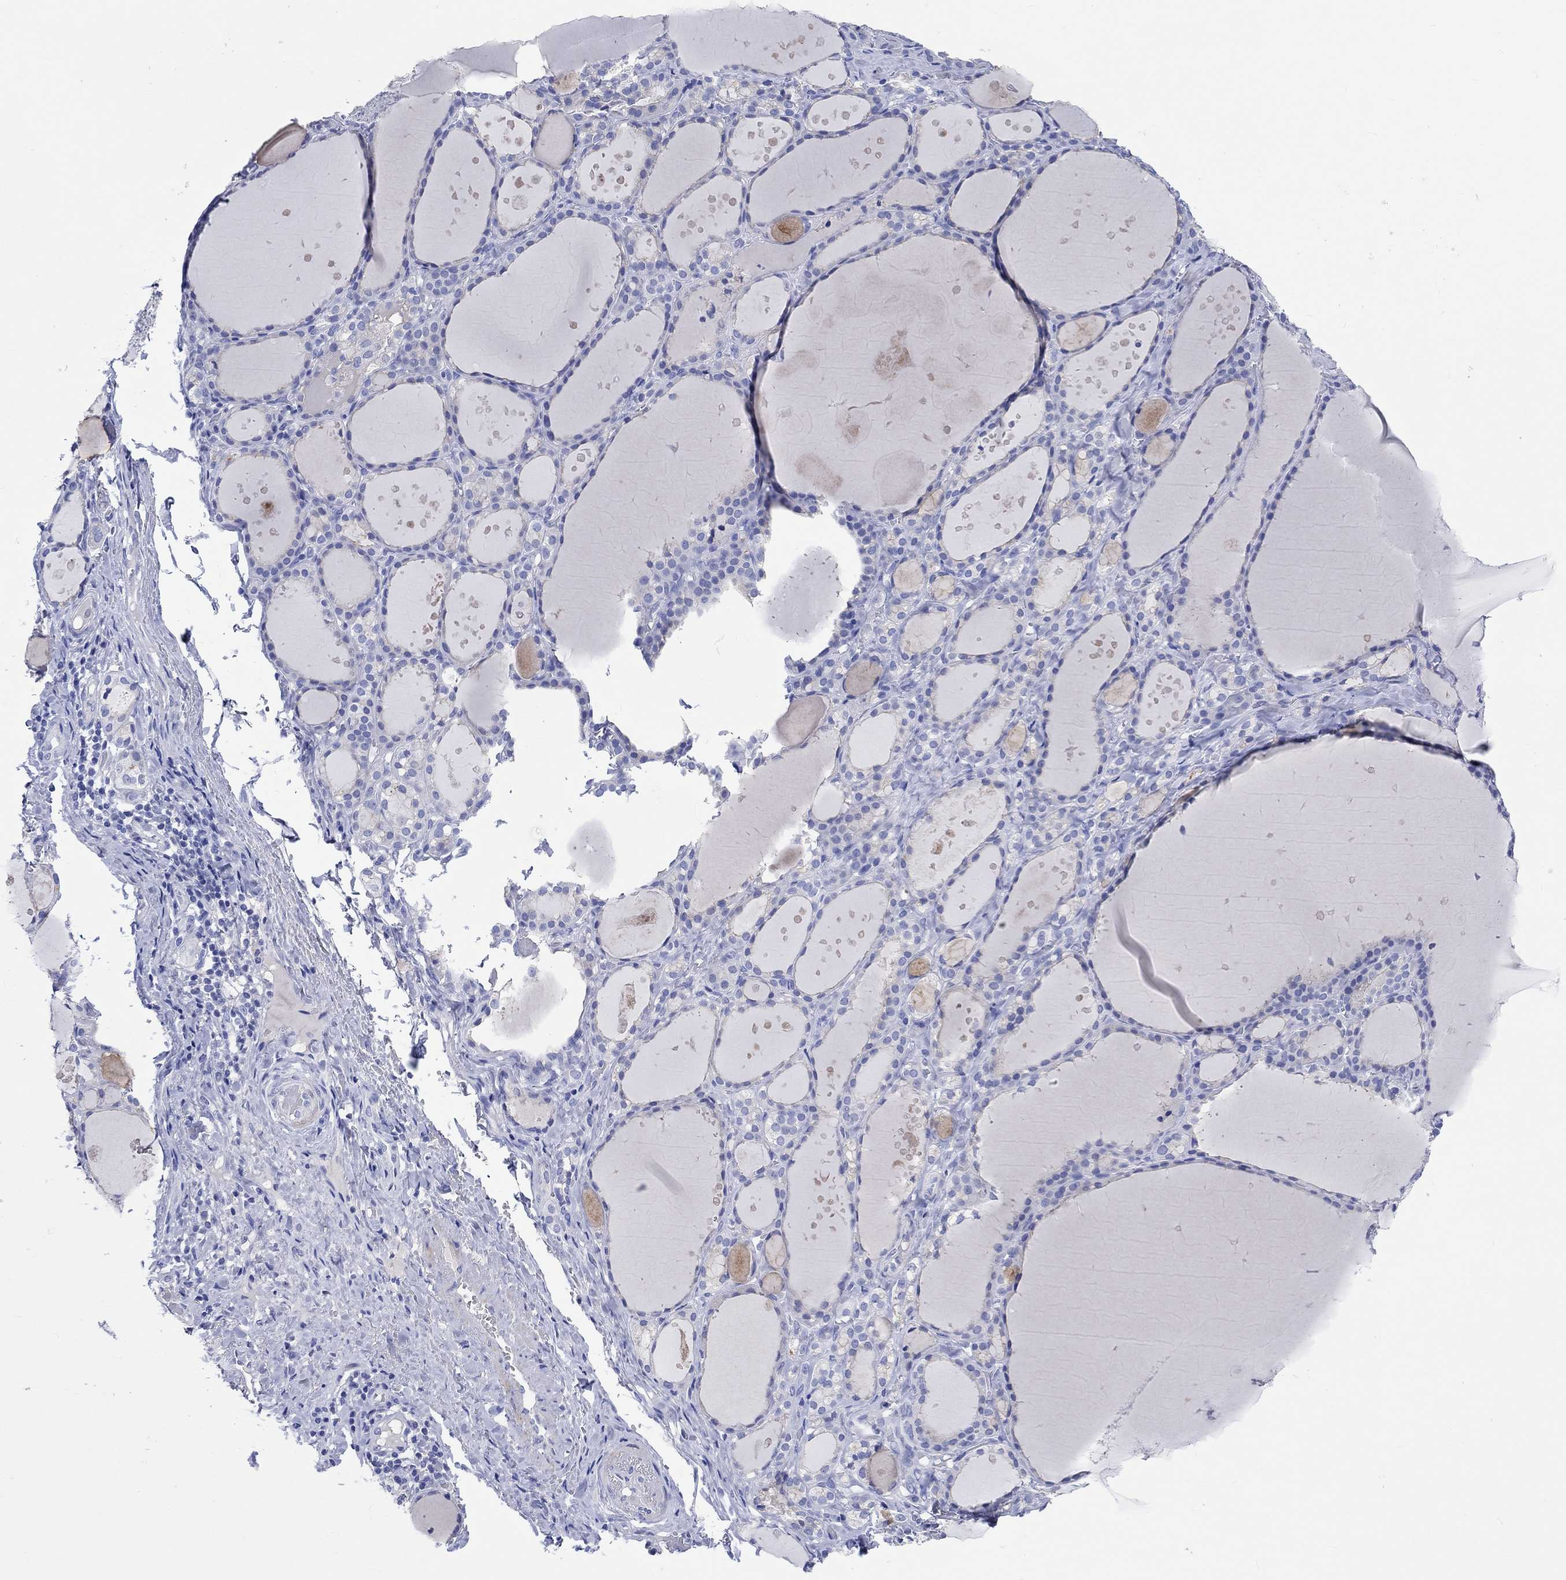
{"staining": {"intensity": "negative", "quantity": "none", "location": "none"}, "tissue": "thyroid gland", "cell_type": "Glandular cells", "image_type": "normal", "snomed": [{"axis": "morphology", "description": "Normal tissue, NOS"}, {"axis": "topography", "description": "Thyroid gland"}], "caption": "There is no significant positivity in glandular cells of thyroid gland. (Brightfield microscopy of DAB (3,3'-diaminobenzidine) immunohistochemistry (IHC) at high magnification).", "gene": "SHISA4", "patient": {"sex": "male", "age": 68}}